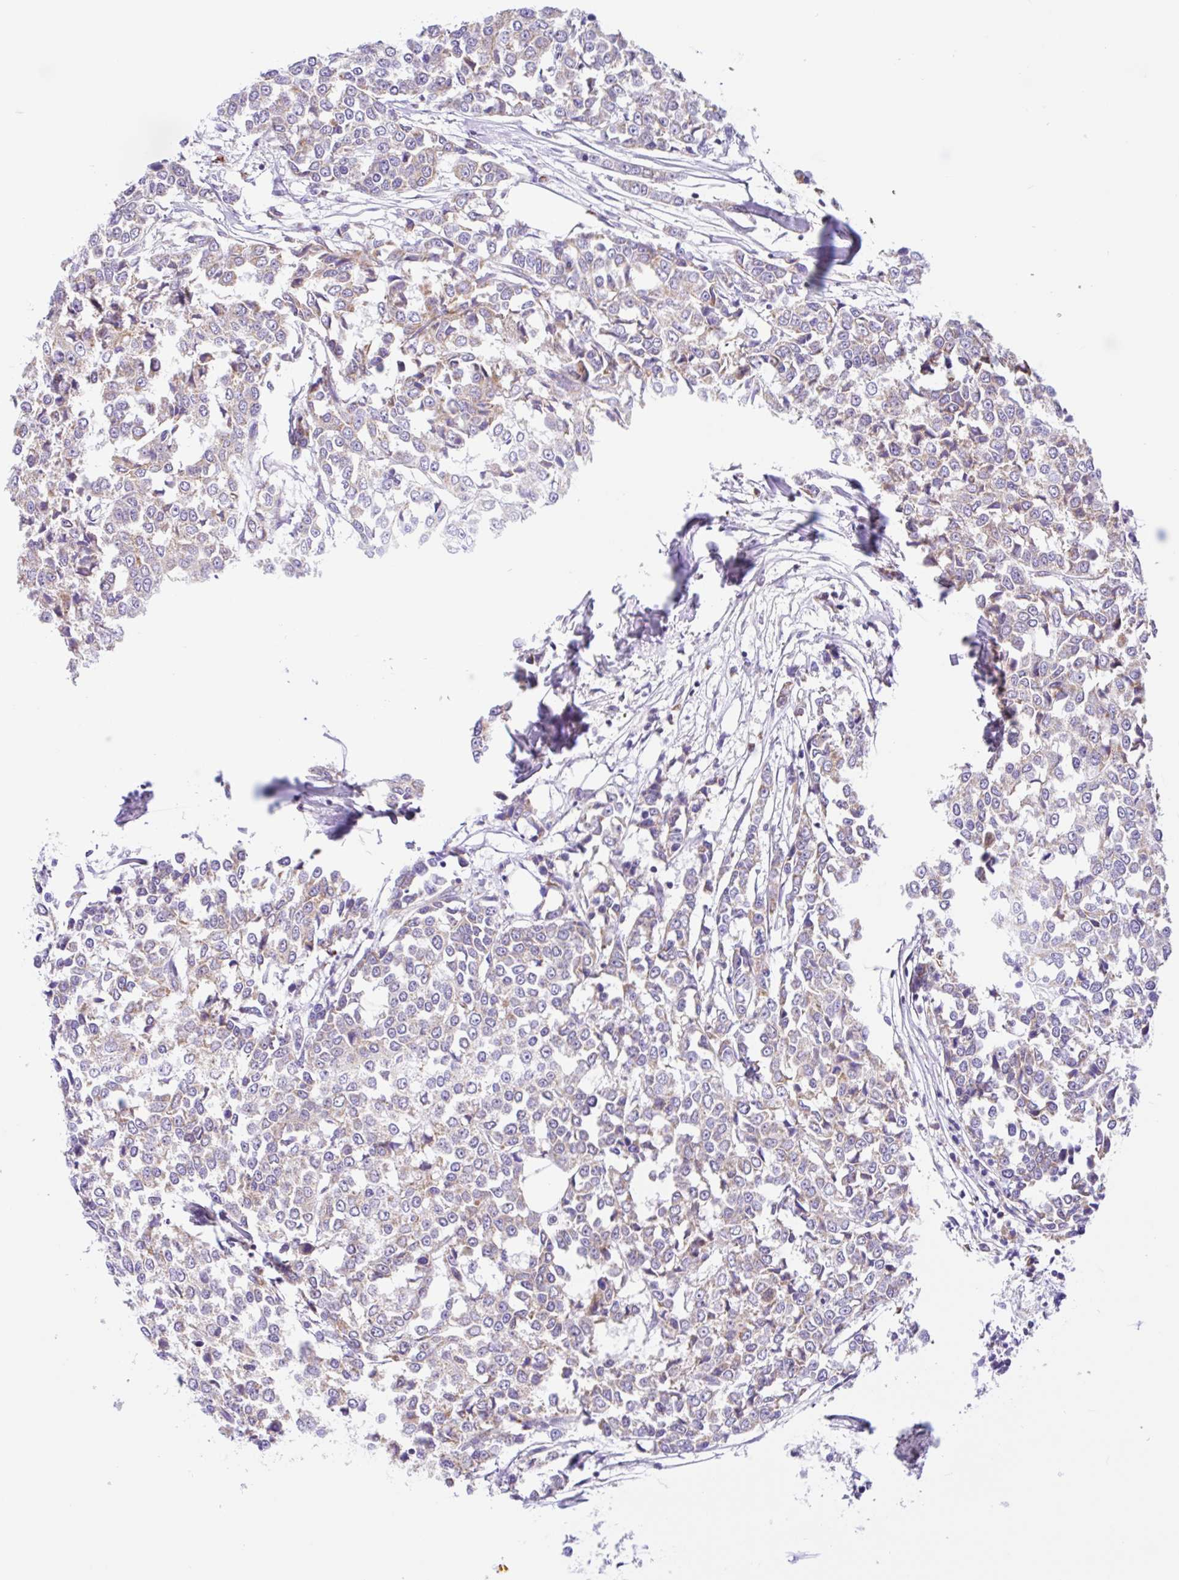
{"staining": {"intensity": "weak", "quantity": ">75%", "location": "cytoplasmic/membranous"}, "tissue": "breast cancer", "cell_type": "Tumor cells", "image_type": "cancer", "snomed": [{"axis": "morphology", "description": "Duct carcinoma"}, {"axis": "topography", "description": "Breast"}], "caption": "About >75% of tumor cells in breast cancer (infiltrating ductal carcinoma) exhibit weak cytoplasmic/membranous protein expression as visualized by brown immunohistochemical staining.", "gene": "NDUFS2", "patient": {"sex": "female", "age": 80}}